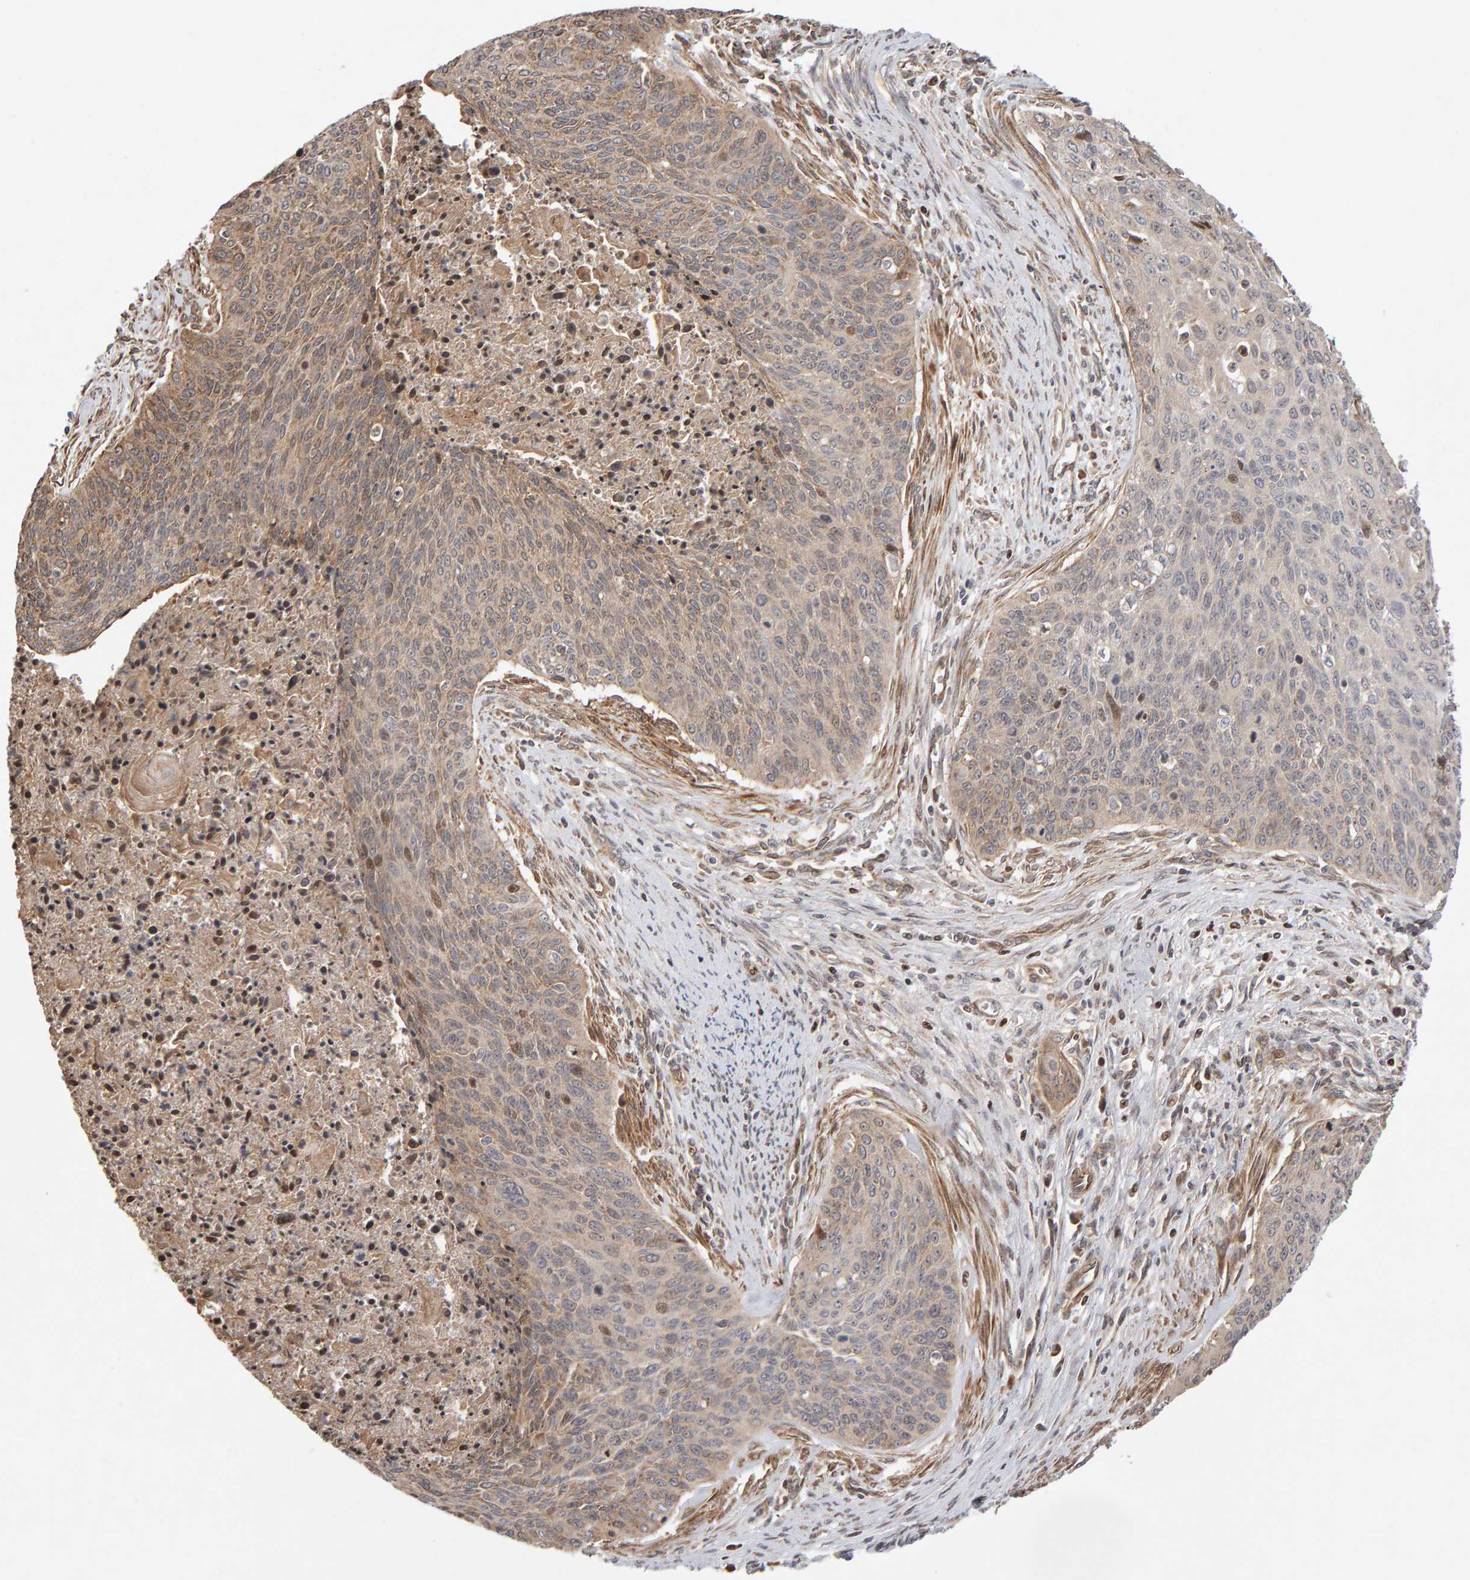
{"staining": {"intensity": "moderate", "quantity": "25%-75%", "location": "cytoplasmic/membranous,nuclear"}, "tissue": "cervical cancer", "cell_type": "Tumor cells", "image_type": "cancer", "snomed": [{"axis": "morphology", "description": "Squamous cell carcinoma, NOS"}, {"axis": "topography", "description": "Cervix"}], "caption": "Cervical cancer (squamous cell carcinoma) stained for a protein displays moderate cytoplasmic/membranous and nuclear positivity in tumor cells.", "gene": "LZTS1", "patient": {"sex": "female", "age": 55}}